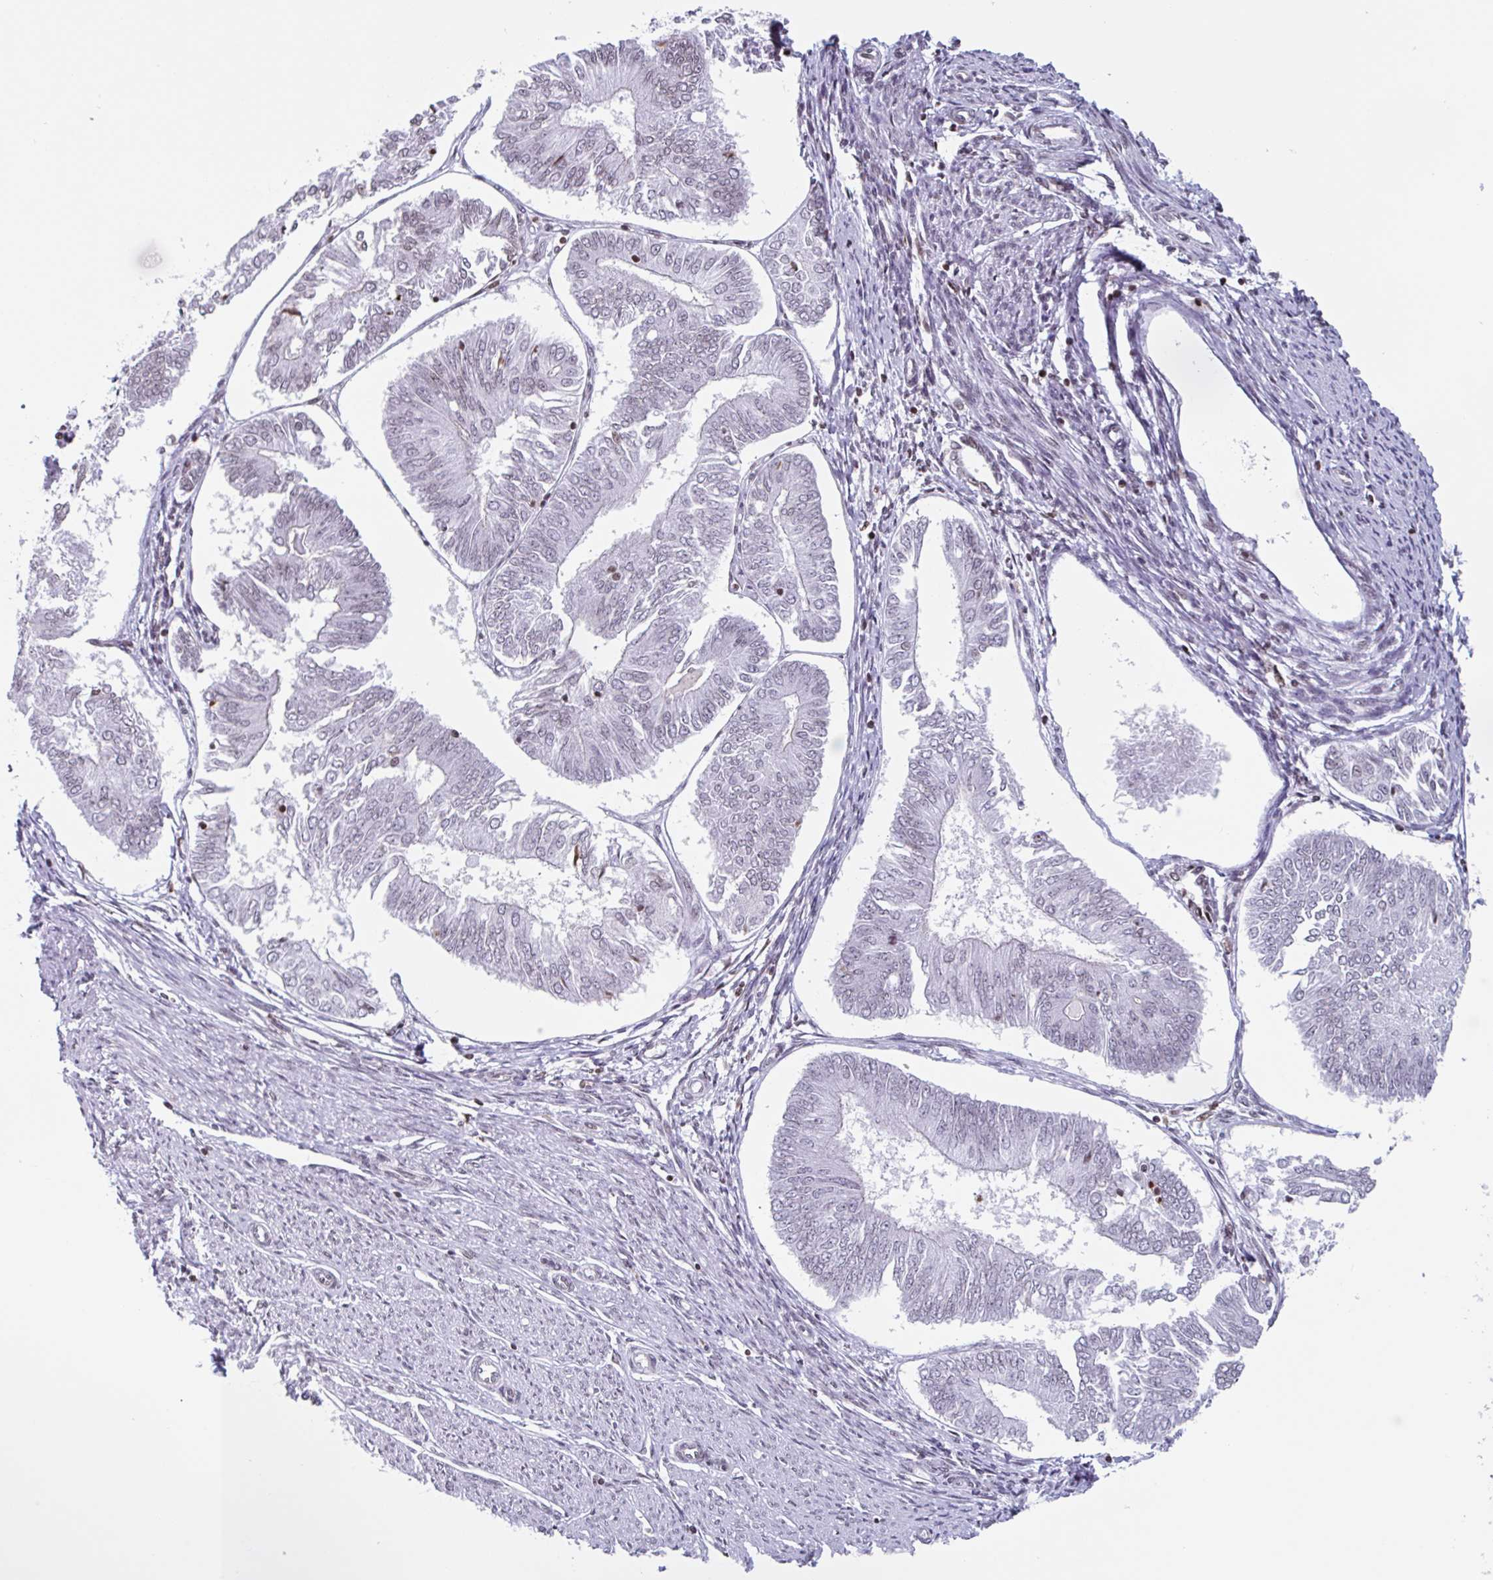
{"staining": {"intensity": "weak", "quantity": "25%-75%", "location": "nuclear"}, "tissue": "endometrial cancer", "cell_type": "Tumor cells", "image_type": "cancer", "snomed": [{"axis": "morphology", "description": "Adenocarcinoma, NOS"}, {"axis": "topography", "description": "Endometrium"}], "caption": "Weak nuclear expression is appreciated in approximately 25%-75% of tumor cells in endometrial cancer.", "gene": "NOL6", "patient": {"sex": "female", "age": 58}}